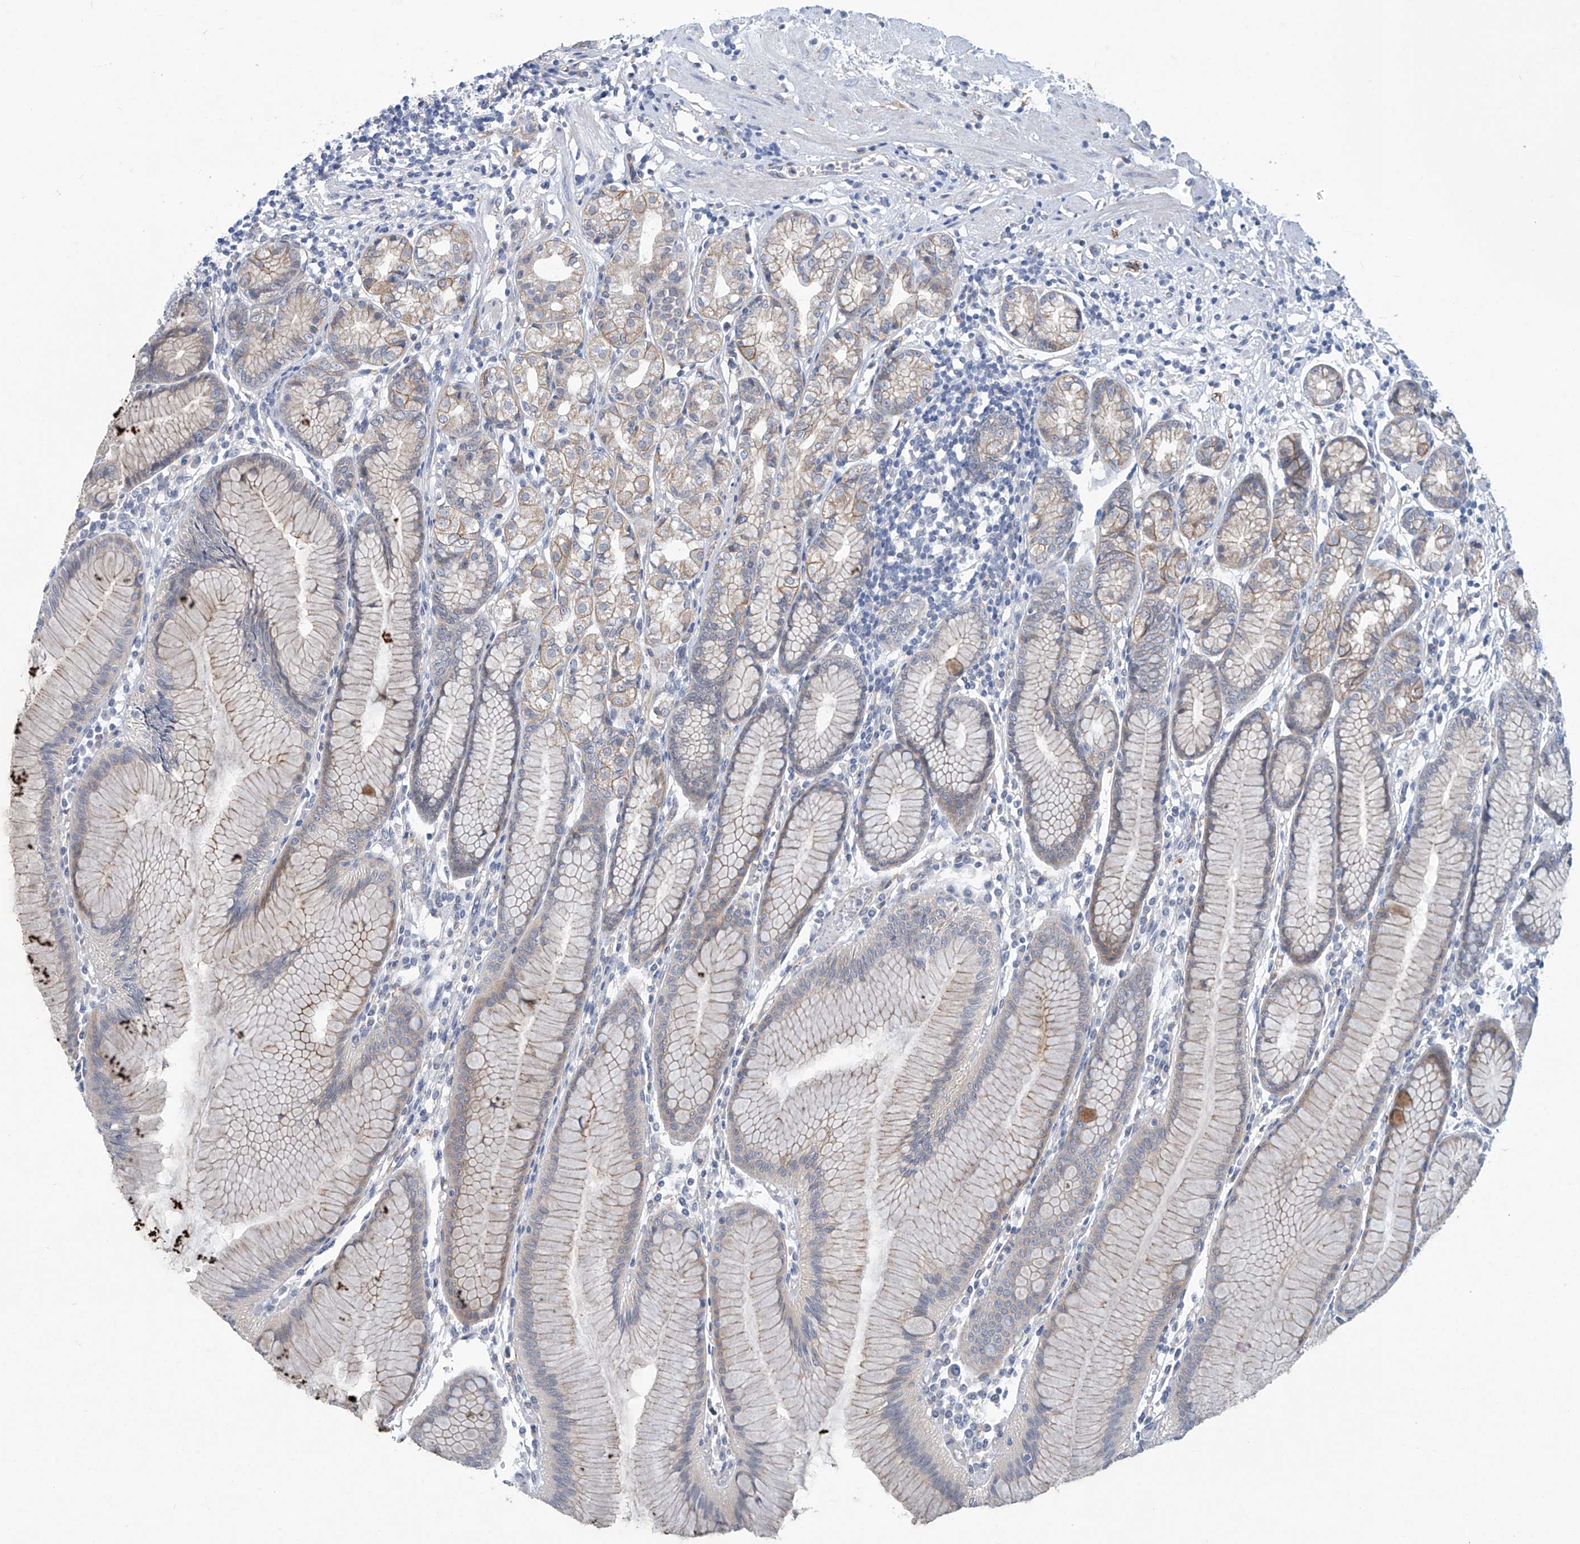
{"staining": {"intensity": "weak", "quantity": "<25%", "location": "cytoplasmic/membranous"}, "tissue": "stomach", "cell_type": "Glandular cells", "image_type": "normal", "snomed": [{"axis": "morphology", "description": "Normal tissue, NOS"}, {"axis": "topography", "description": "Stomach"}], "caption": "High magnification brightfield microscopy of normal stomach stained with DAB (brown) and counterstained with hematoxylin (blue): glandular cells show no significant positivity. (DAB IHC visualized using brightfield microscopy, high magnification).", "gene": "ABHD13", "patient": {"sex": "female", "age": 57}}